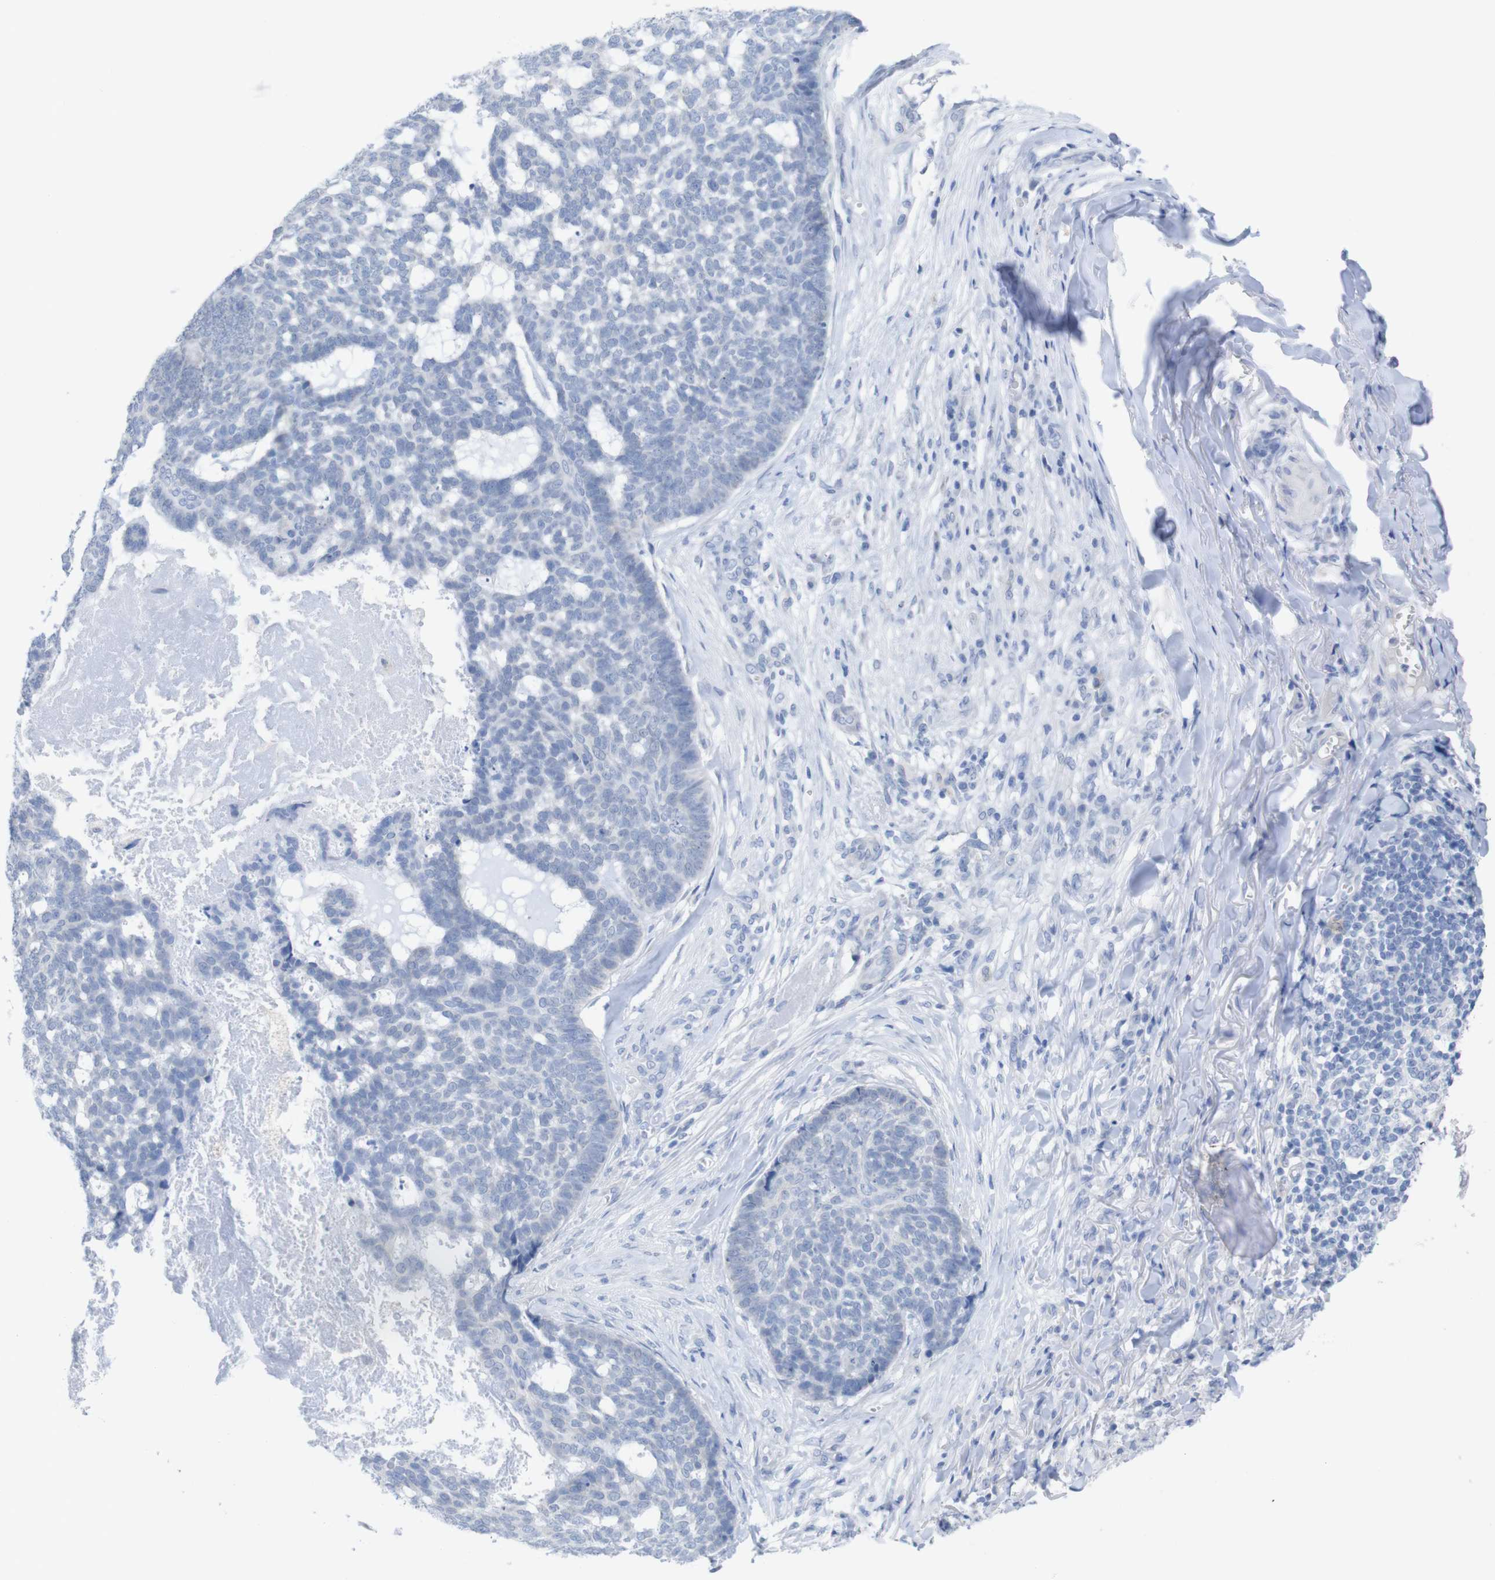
{"staining": {"intensity": "negative", "quantity": "none", "location": "none"}, "tissue": "skin cancer", "cell_type": "Tumor cells", "image_type": "cancer", "snomed": [{"axis": "morphology", "description": "Basal cell carcinoma"}, {"axis": "topography", "description": "Skin"}], "caption": "IHC of skin cancer shows no staining in tumor cells.", "gene": "PNMA1", "patient": {"sex": "male", "age": 84}}